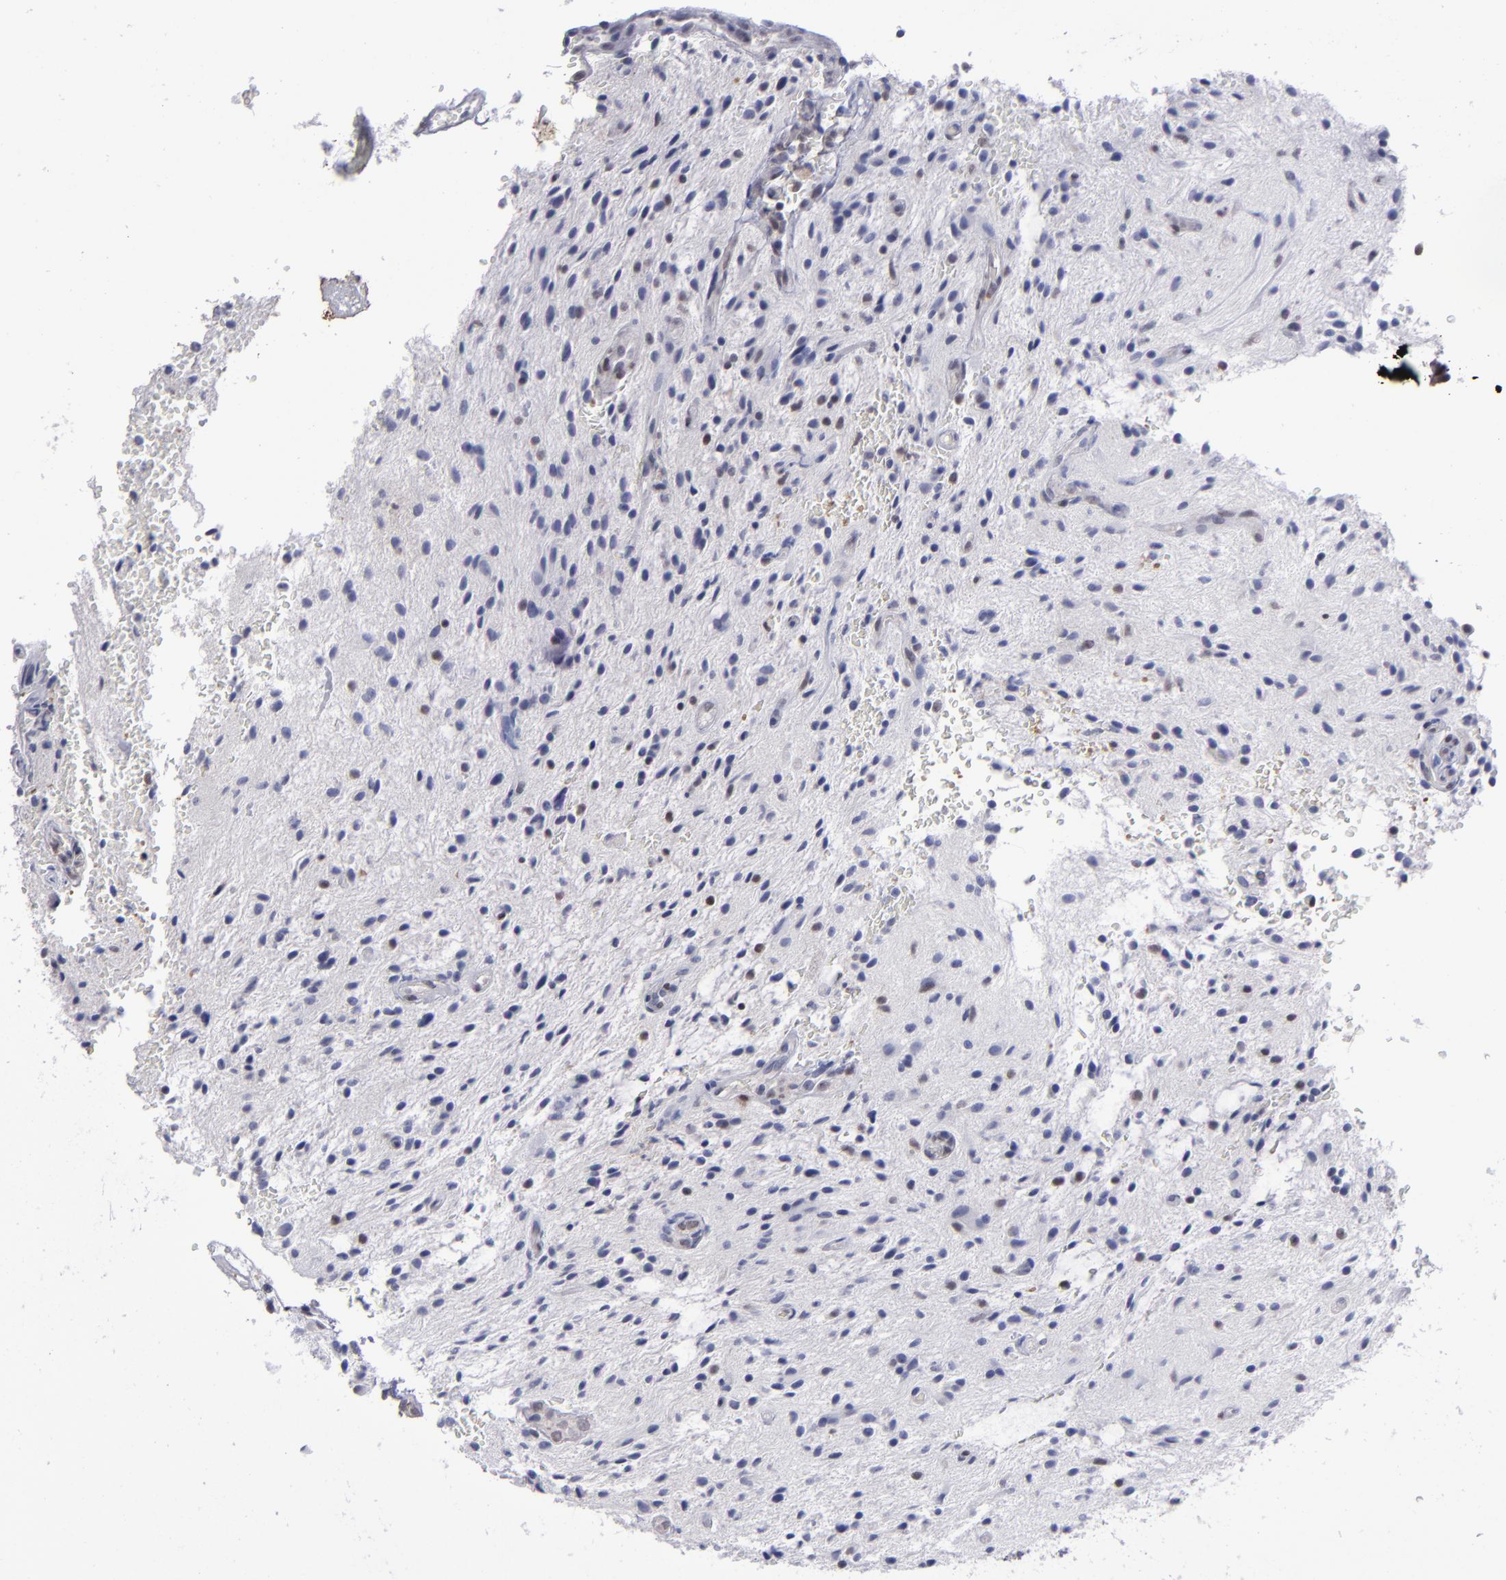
{"staining": {"intensity": "weak", "quantity": "<25%", "location": "nuclear"}, "tissue": "glioma", "cell_type": "Tumor cells", "image_type": "cancer", "snomed": [{"axis": "morphology", "description": "Glioma, malignant, NOS"}, {"axis": "topography", "description": "Cerebellum"}], "caption": "IHC photomicrograph of neoplastic tissue: glioma stained with DAB reveals no significant protein expression in tumor cells.", "gene": "MGMT", "patient": {"sex": "female", "age": 10}}